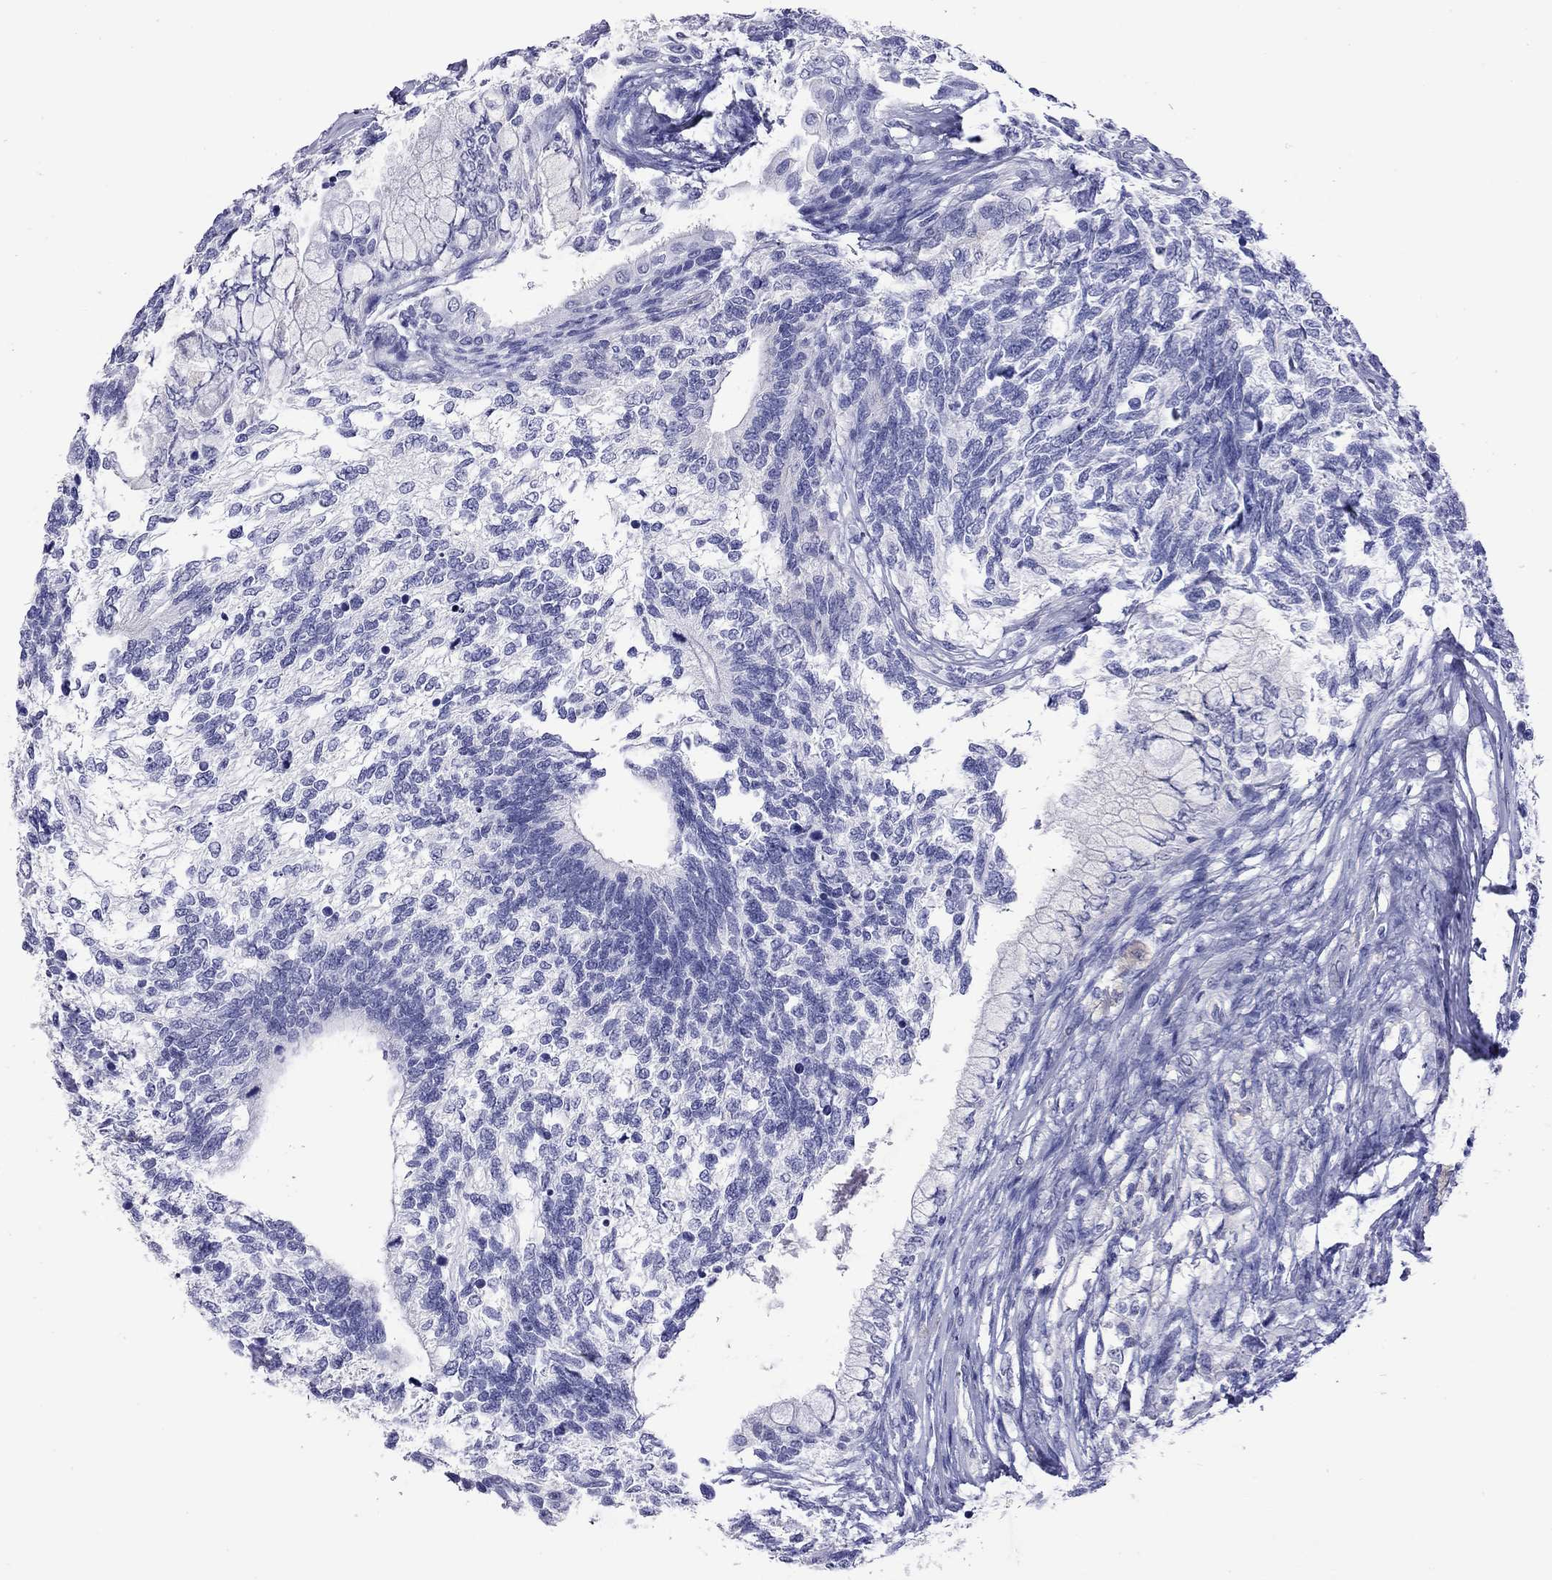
{"staining": {"intensity": "negative", "quantity": "none", "location": "none"}, "tissue": "testis cancer", "cell_type": "Tumor cells", "image_type": "cancer", "snomed": [{"axis": "morphology", "description": "Seminoma, NOS"}, {"axis": "morphology", "description": "Carcinoma, Embryonal, NOS"}, {"axis": "topography", "description": "Testis"}], "caption": "DAB immunohistochemical staining of testis seminoma reveals no significant expression in tumor cells.", "gene": "KIAA2012", "patient": {"sex": "male", "age": 41}}